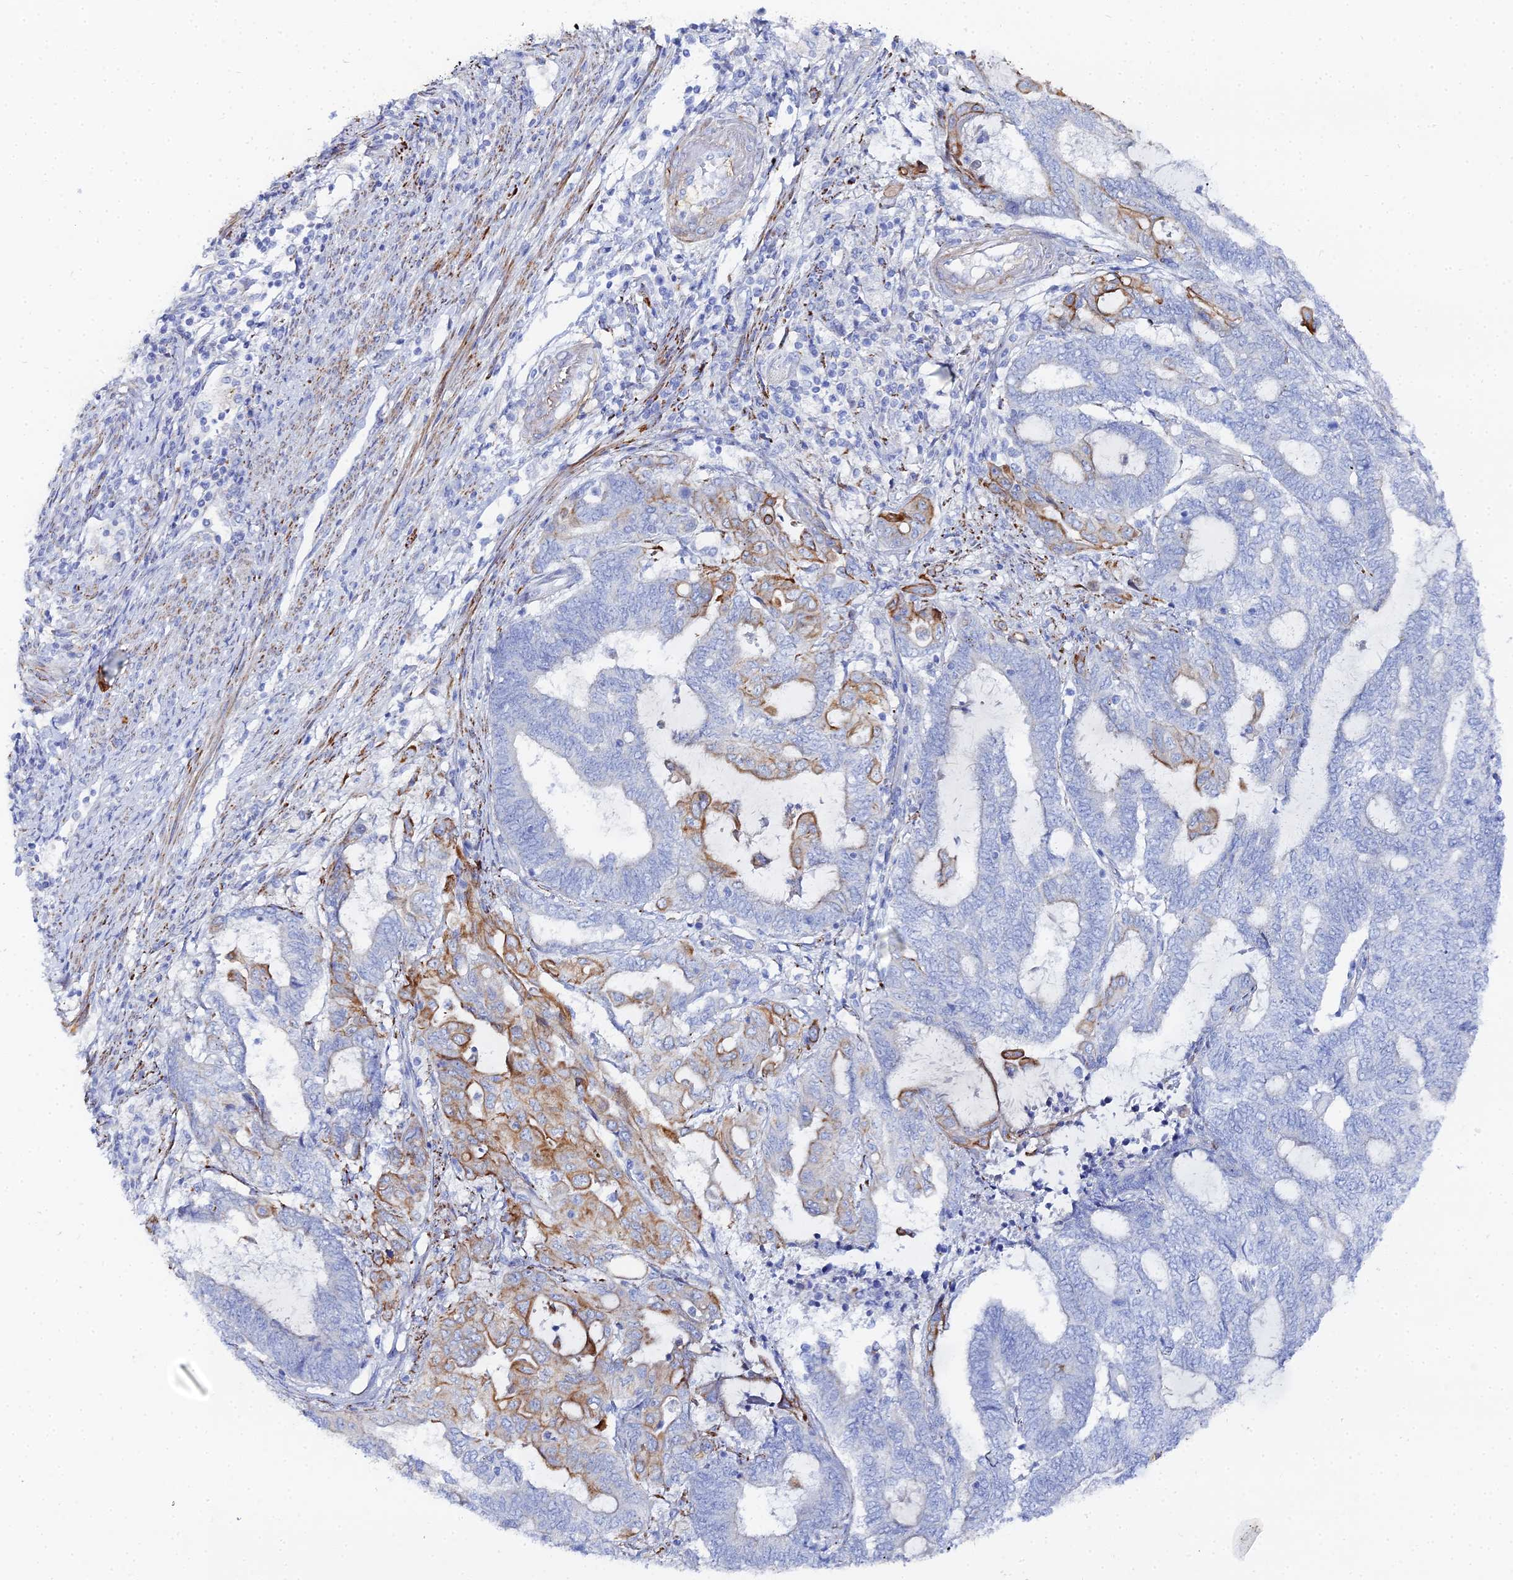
{"staining": {"intensity": "moderate", "quantity": "<25%", "location": "cytoplasmic/membranous"}, "tissue": "endometrial cancer", "cell_type": "Tumor cells", "image_type": "cancer", "snomed": [{"axis": "morphology", "description": "Adenocarcinoma, NOS"}, {"axis": "topography", "description": "Uterus"}, {"axis": "topography", "description": "Endometrium"}], "caption": "Immunohistochemical staining of human endometrial cancer (adenocarcinoma) exhibits low levels of moderate cytoplasmic/membranous protein expression in about <25% of tumor cells. The staining was performed using DAB, with brown indicating positive protein expression. Nuclei are stained blue with hematoxylin.", "gene": "DHX34", "patient": {"sex": "female", "age": 70}}